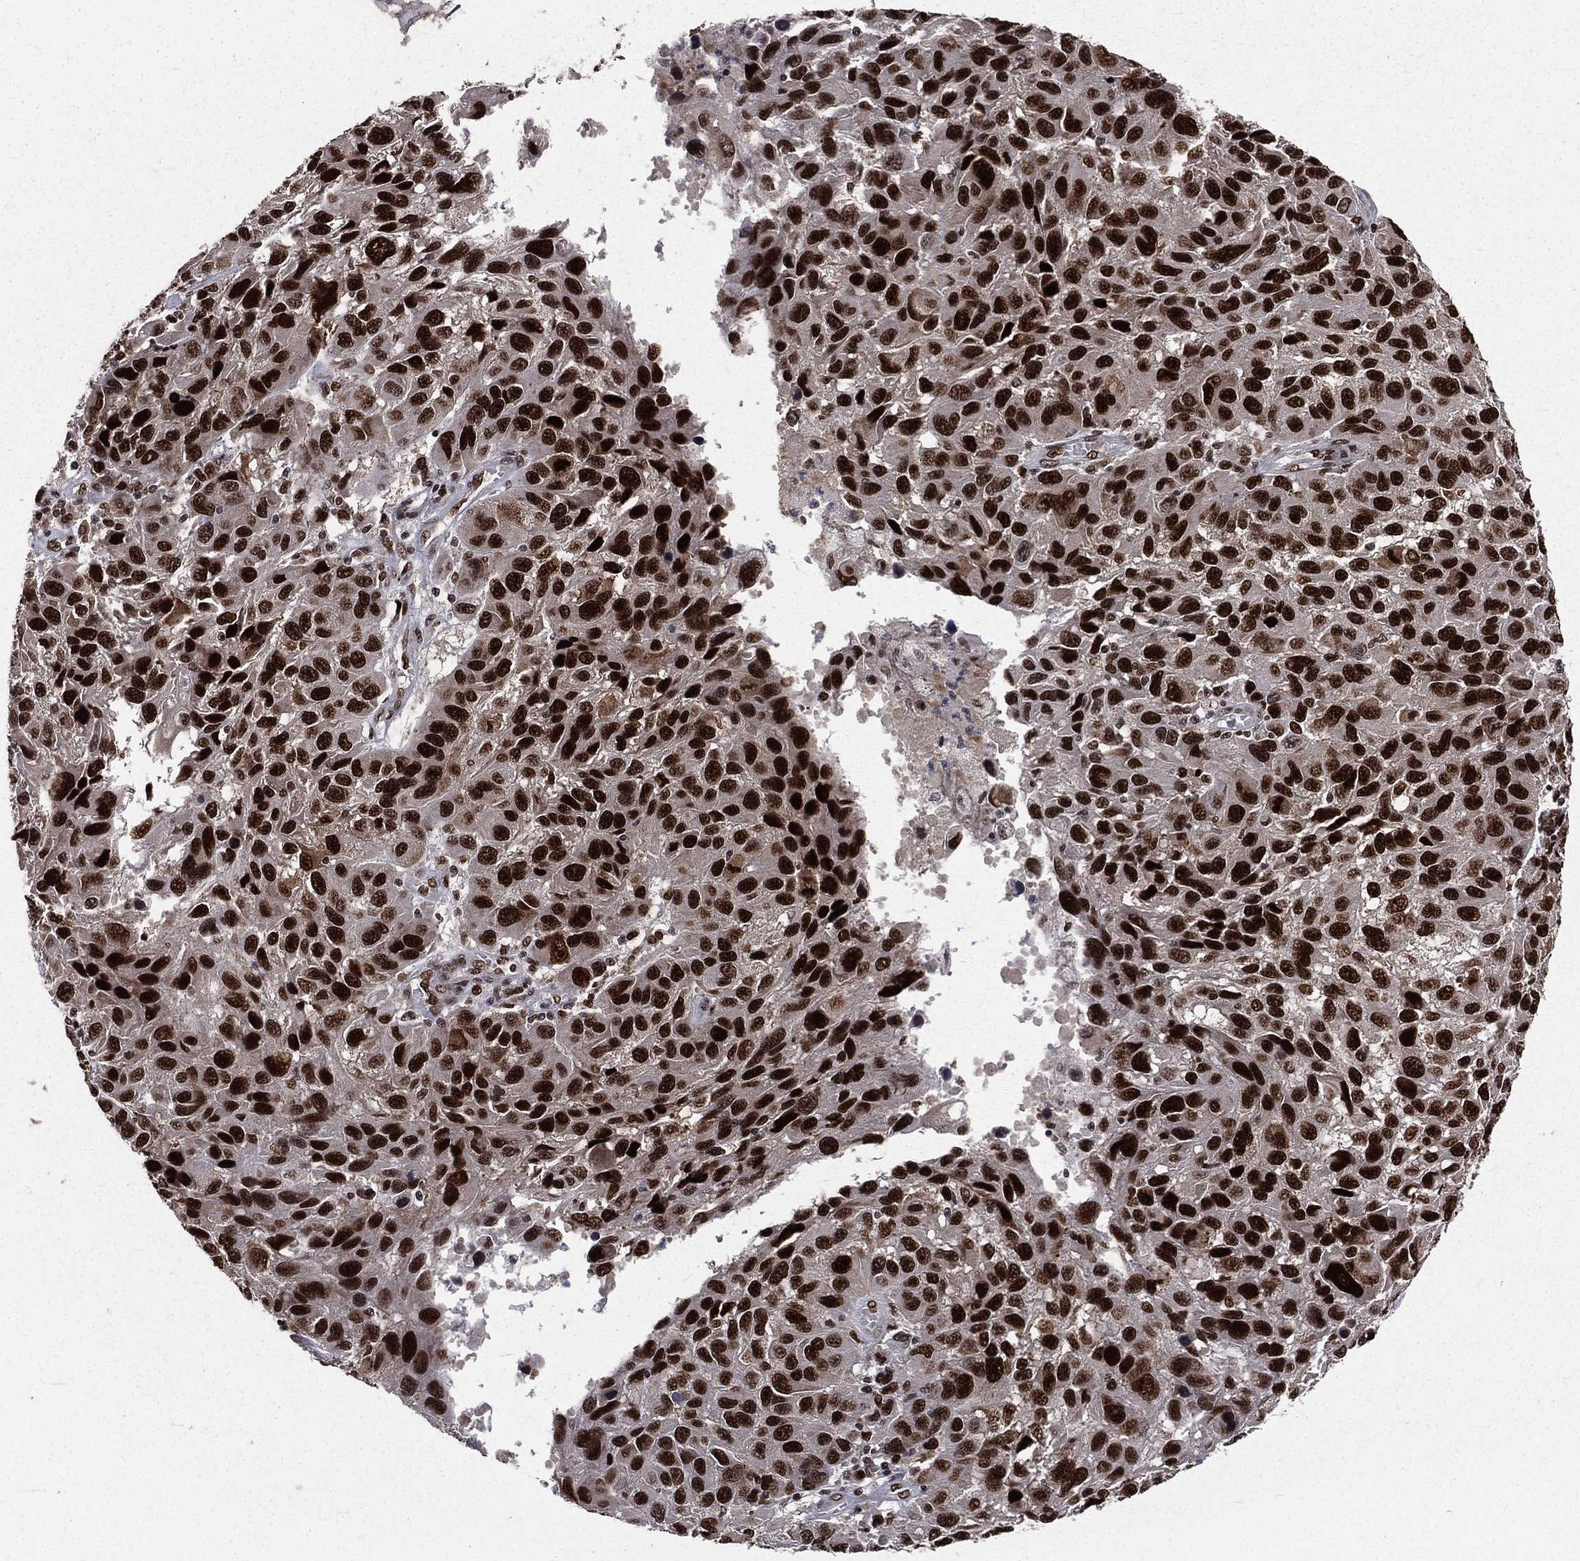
{"staining": {"intensity": "strong", "quantity": ">75%", "location": "nuclear"}, "tissue": "melanoma", "cell_type": "Tumor cells", "image_type": "cancer", "snomed": [{"axis": "morphology", "description": "Malignant melanoma, NOS"}, {"axis": "topography", "description": "Skin"}], "caption": "Immunohistochemistry (IHC) micrograph of neoplastic tissue: human malignant melanoma stained using immunohistochemistry (IHC) demonstrates high levels of strong protein expression localized specifically in the nuclear of tumor cells, appearing as a nuclear brown color.", "gene": "POLB", "patient": {"sex": "male", "age": 53}}